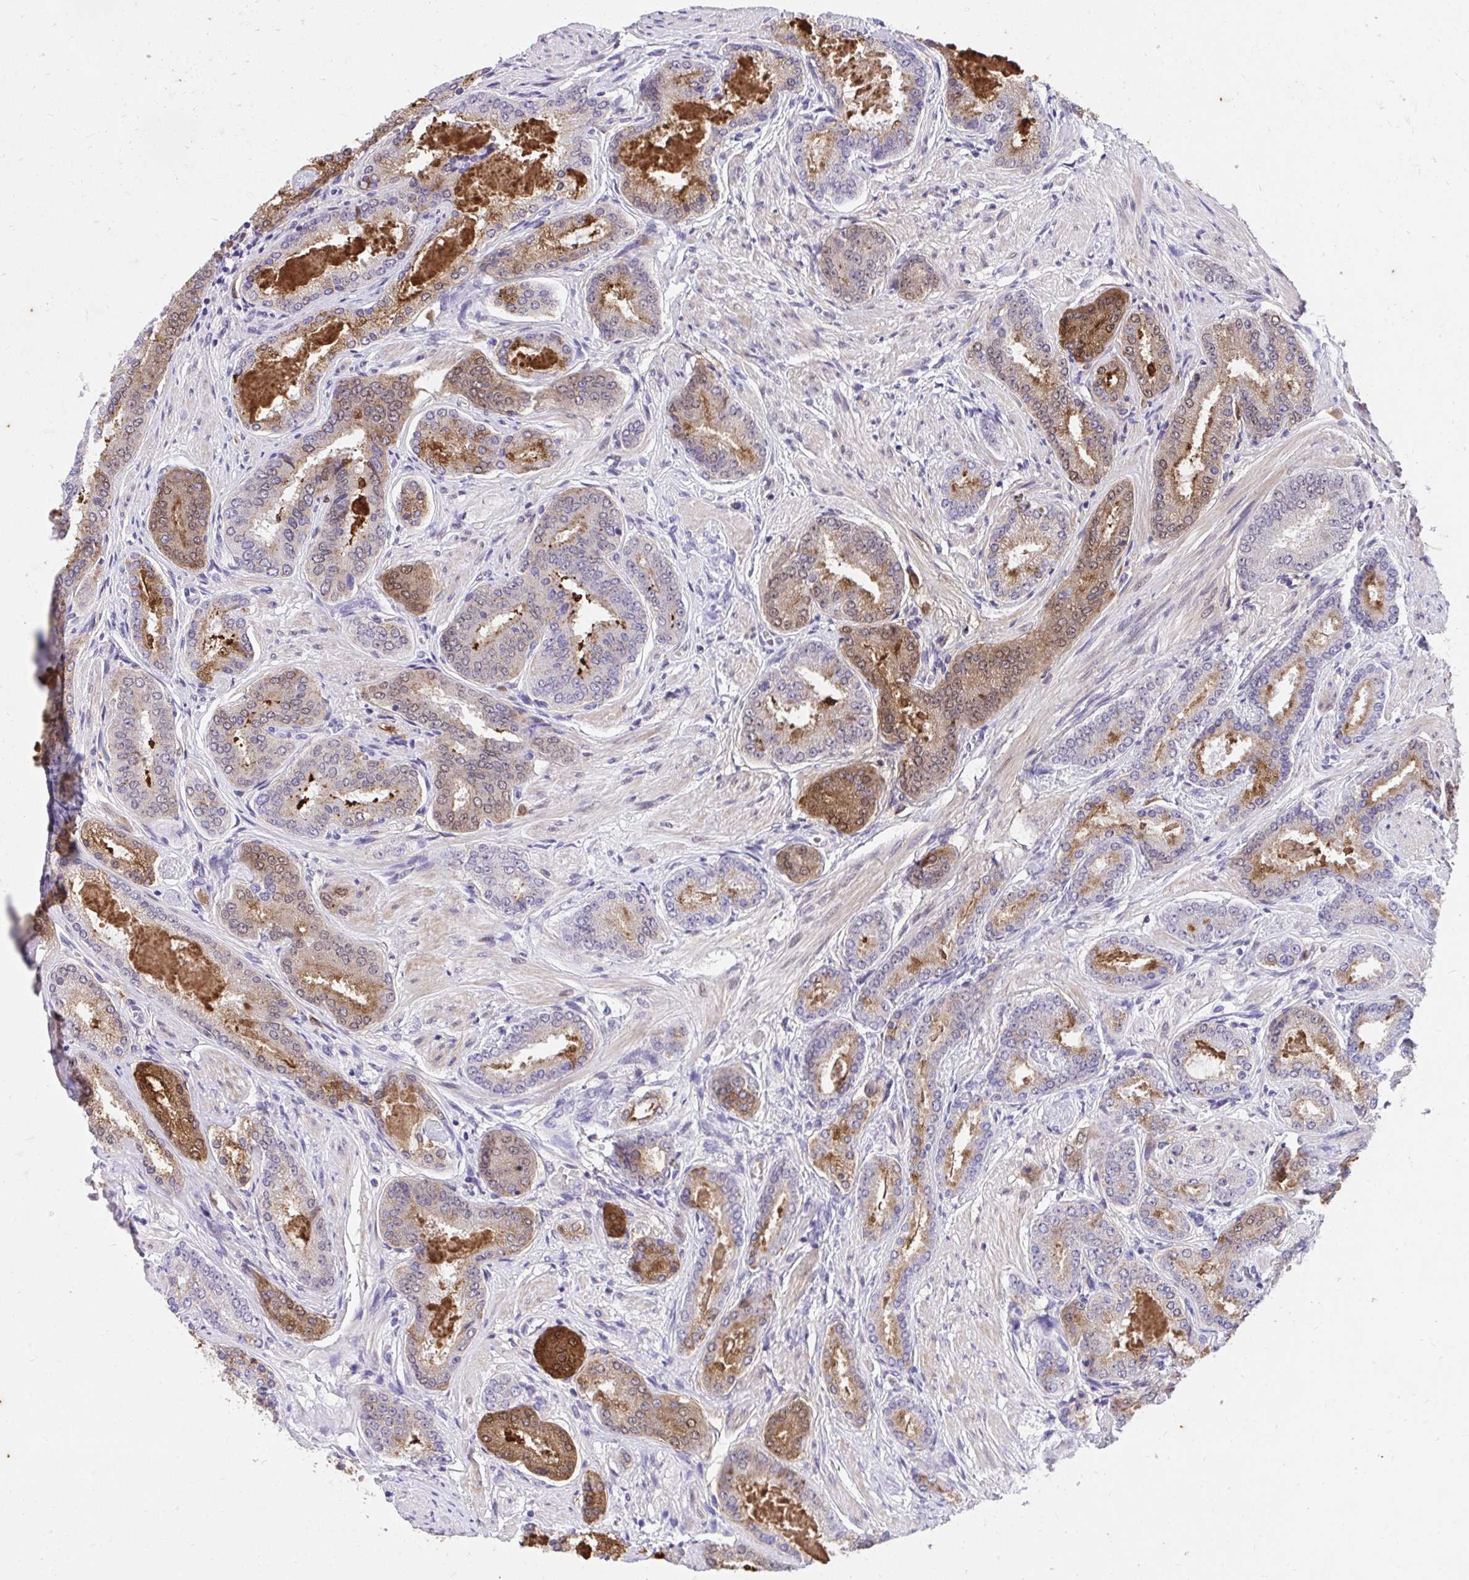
{"staining": {"intensity": "strong", "quantity": "<25%", "location": "cytoplasmic/membranous,nuclear"}, "tissue": "prostate cancer", "cell_type": "Tumor cells", "image_type": "cancer", "snomed": [{"axis": "morphology", "description": "Adenocarcinoma, High grade"}, {"axis": "topography", "description": "Prostate"}], "caption": "Human high-grade adenocarcinoma (prostate) stained for a protein (brown) reveals strong cytoplasmic/membranous and nuclear positive expression in about <25% of tumor cells.", "gene": "KLK1", "patient": {"sex": "male", "age": 63}}